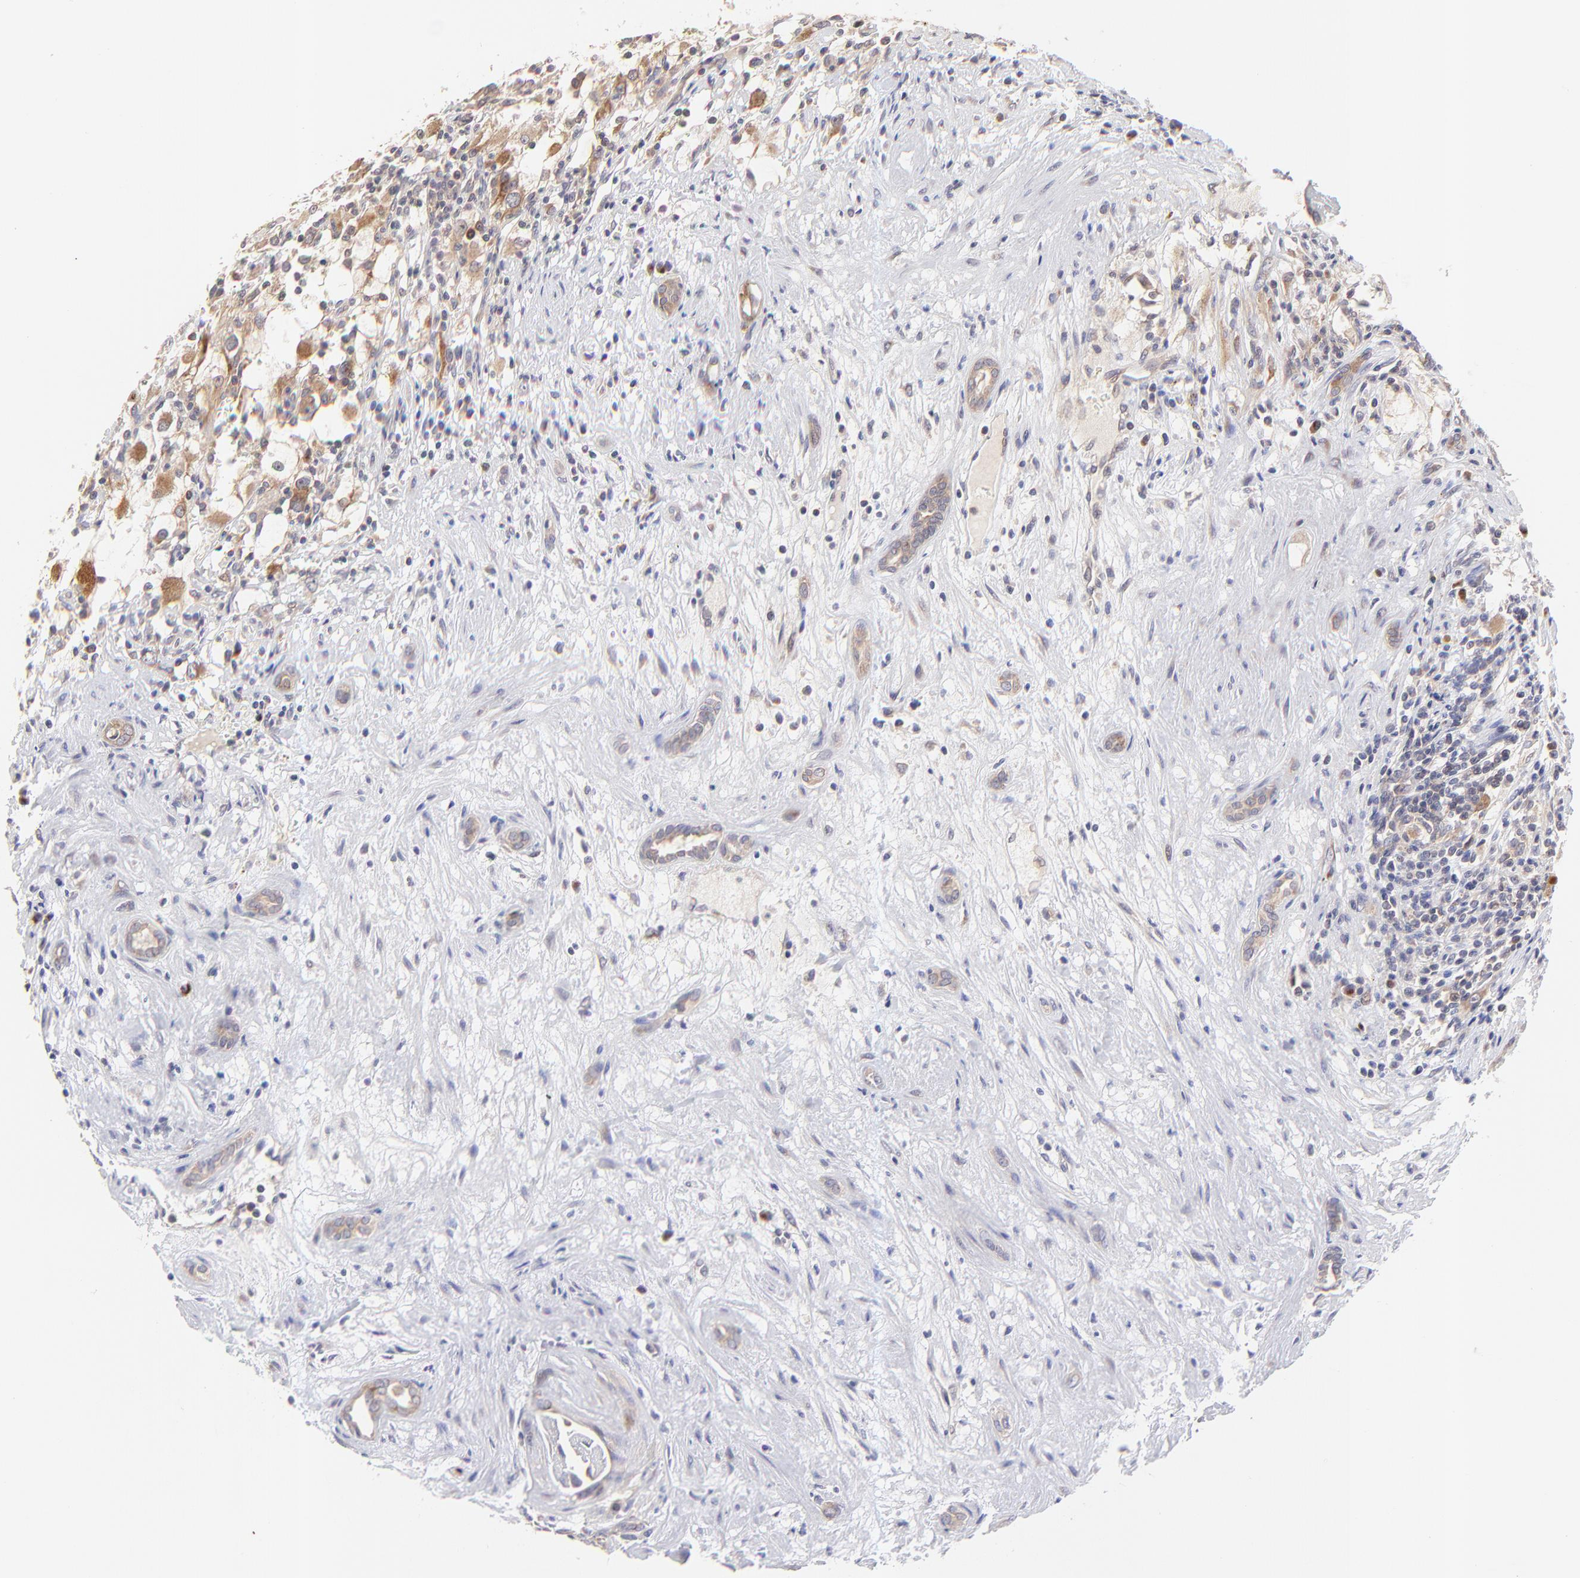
{"staining": {"intensity": "strong", "quantity": ">75%", "location": "cytoplasmic/membranous"}, "tissue": "renal cancer", "cell_type": "Tumor cells", "image_type": "cancer", "snomed": [{"axis": "morphology", "description": "Adenocarcinoma, NOS"}, {"axis": "topography", "description": "Kidney"}], "caption": "Strong cytoplasmic/membranous staining for a protein is identified in approximately >75% of tumor cells of renal adenocarcinoma using IHC.", "gene": "TNRC6B", "patient": {"sex": "female", "age": 52}}